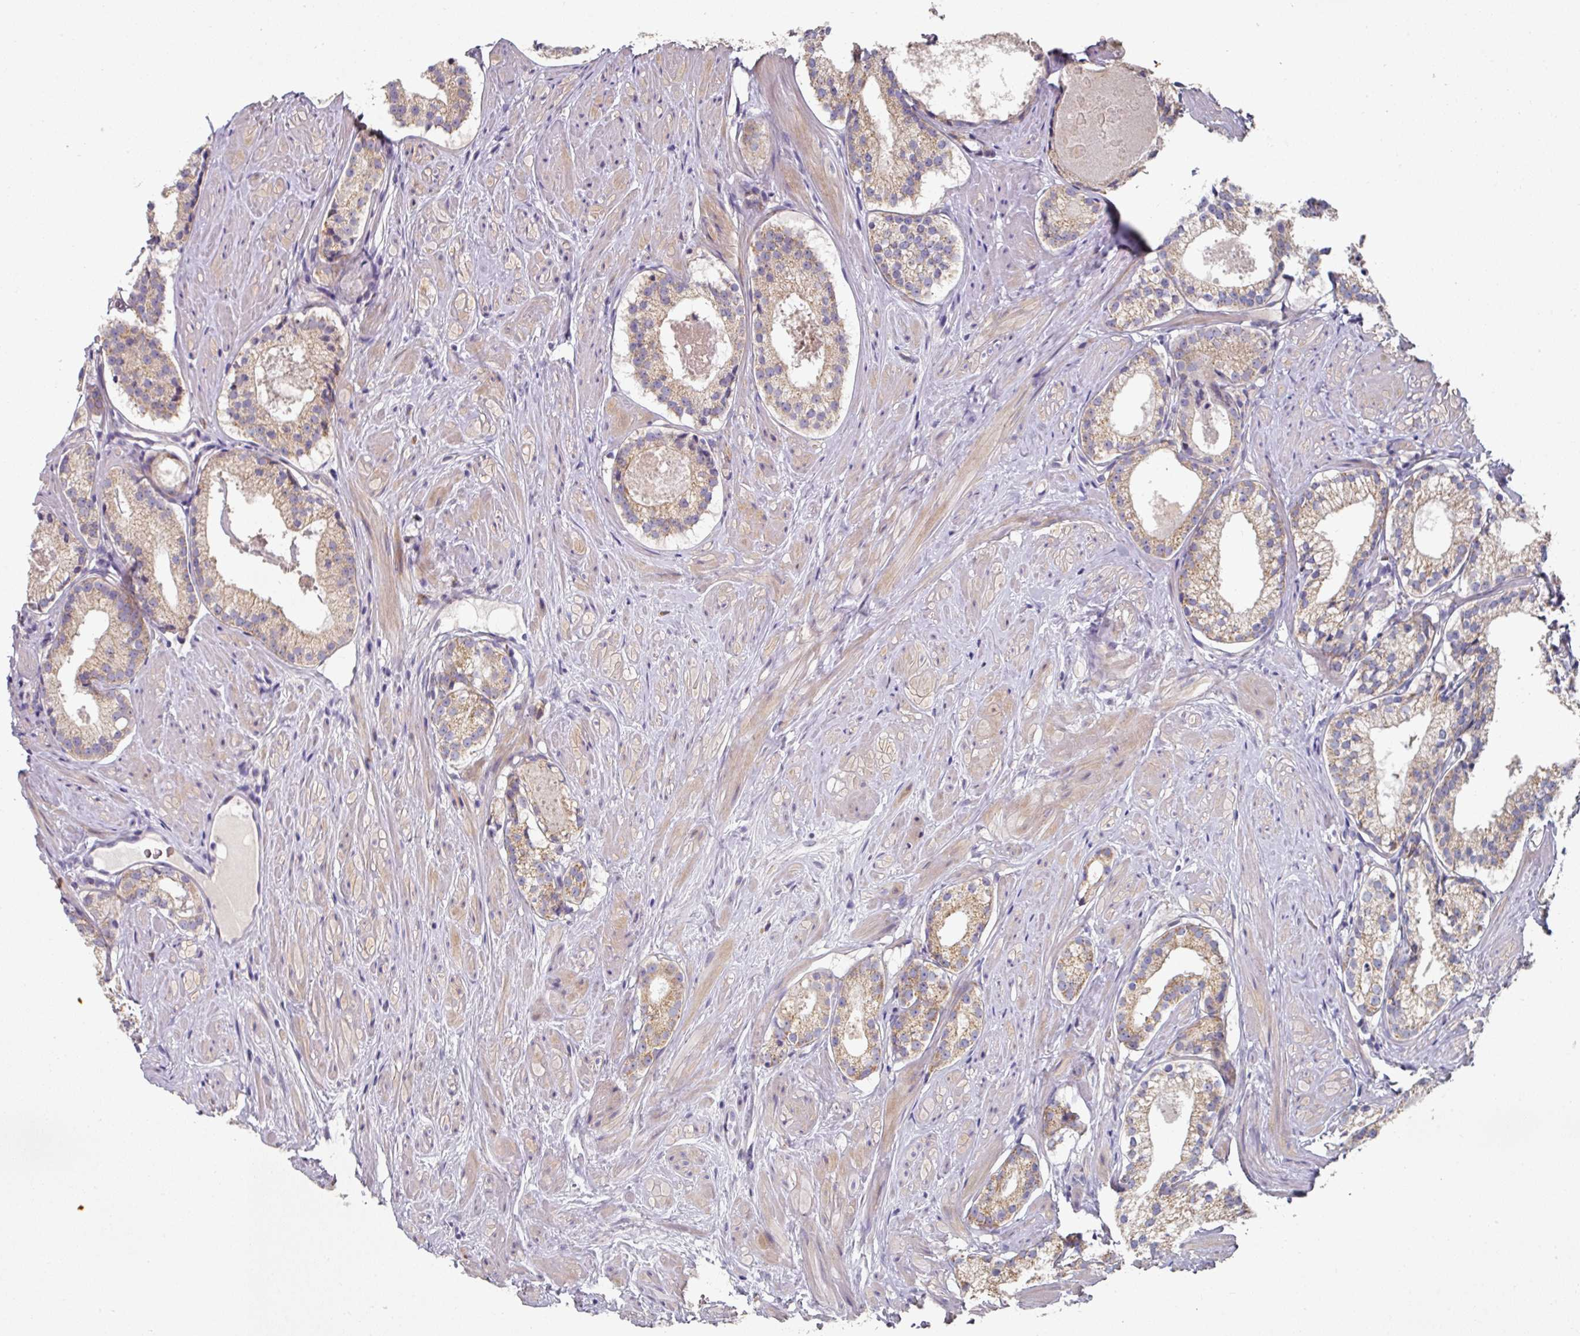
{"staining": {"intensity": "weak", "quantity": ">75%", "location": "cytoplasmic/membranous"}, "tissue": "prostate cancer", "cell_type": "Tumor cells", "image_type": "cancer", "snomed": [{"axis": "morphology", "description": "Adenocarcinoma, Low grade"}, {"axis": "topography", "description": "Prostate"}], "caption": "A brown stain labels weak cytoplasmic/membranous positivity of a protein in human prostate cancer (adenocarcinoma (low-grade)) tumor cells.", "gene": "PYROXD2", "patient": {"sex": "male", "age": 57}}